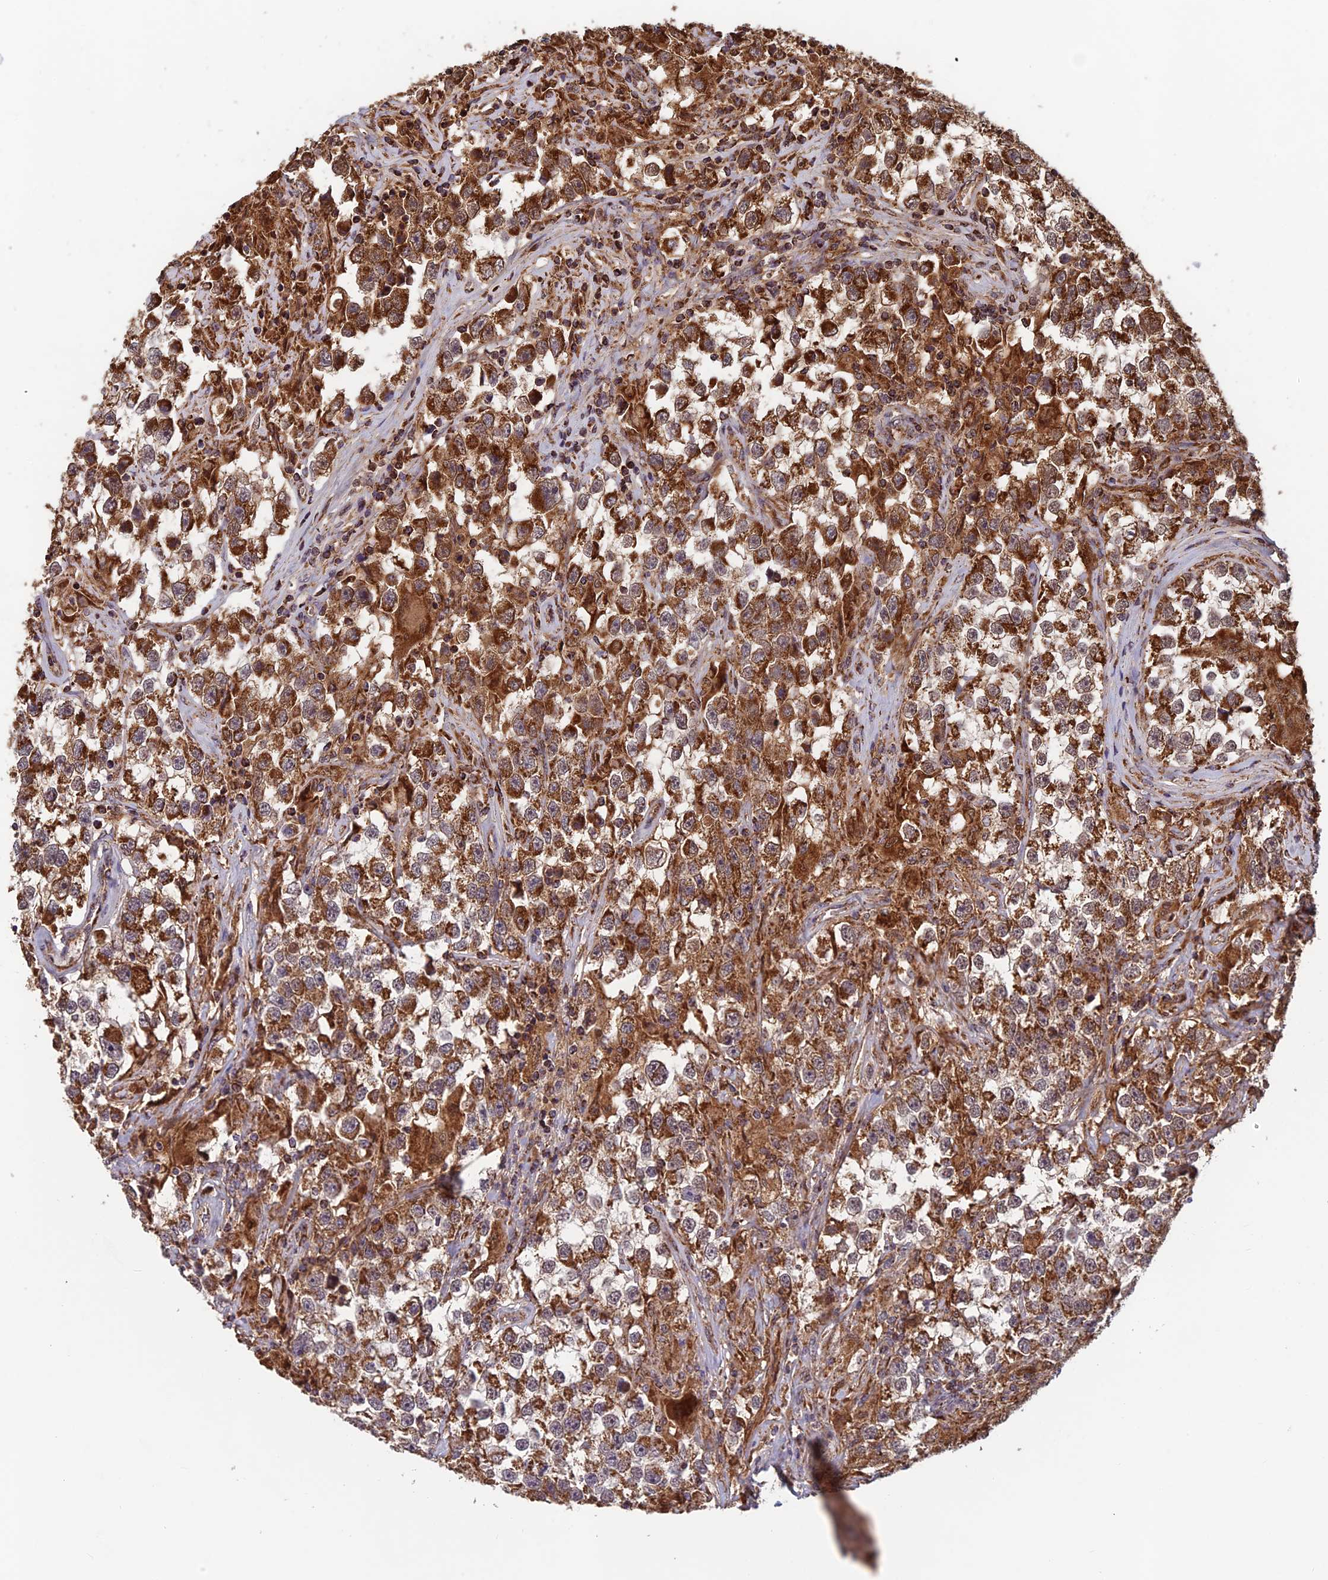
{"staining": {"intensity": "moderate", "quantity": ">75%", "location": "cytoplasmic/membranous"}, "tissue": "testis cancer", "cell_type": "Tumor cells", "image_type": "cancer", "snomed": [{"axis": "morphology", "description": "Seminoma, NOS"}, {"axis": "topography", "description": "Testis"}], "caption": "High-magnification brightfield microscopy of seminoma (testis) stained with DAB (brown) and counterstained with hematoxylin (blue). tumor cells exhibit moderate cytoplasmic/membranous expression is seen in about>75% of cells.", "gene": "CCDC15", "patient": {"sex": "male", "age": 46}}